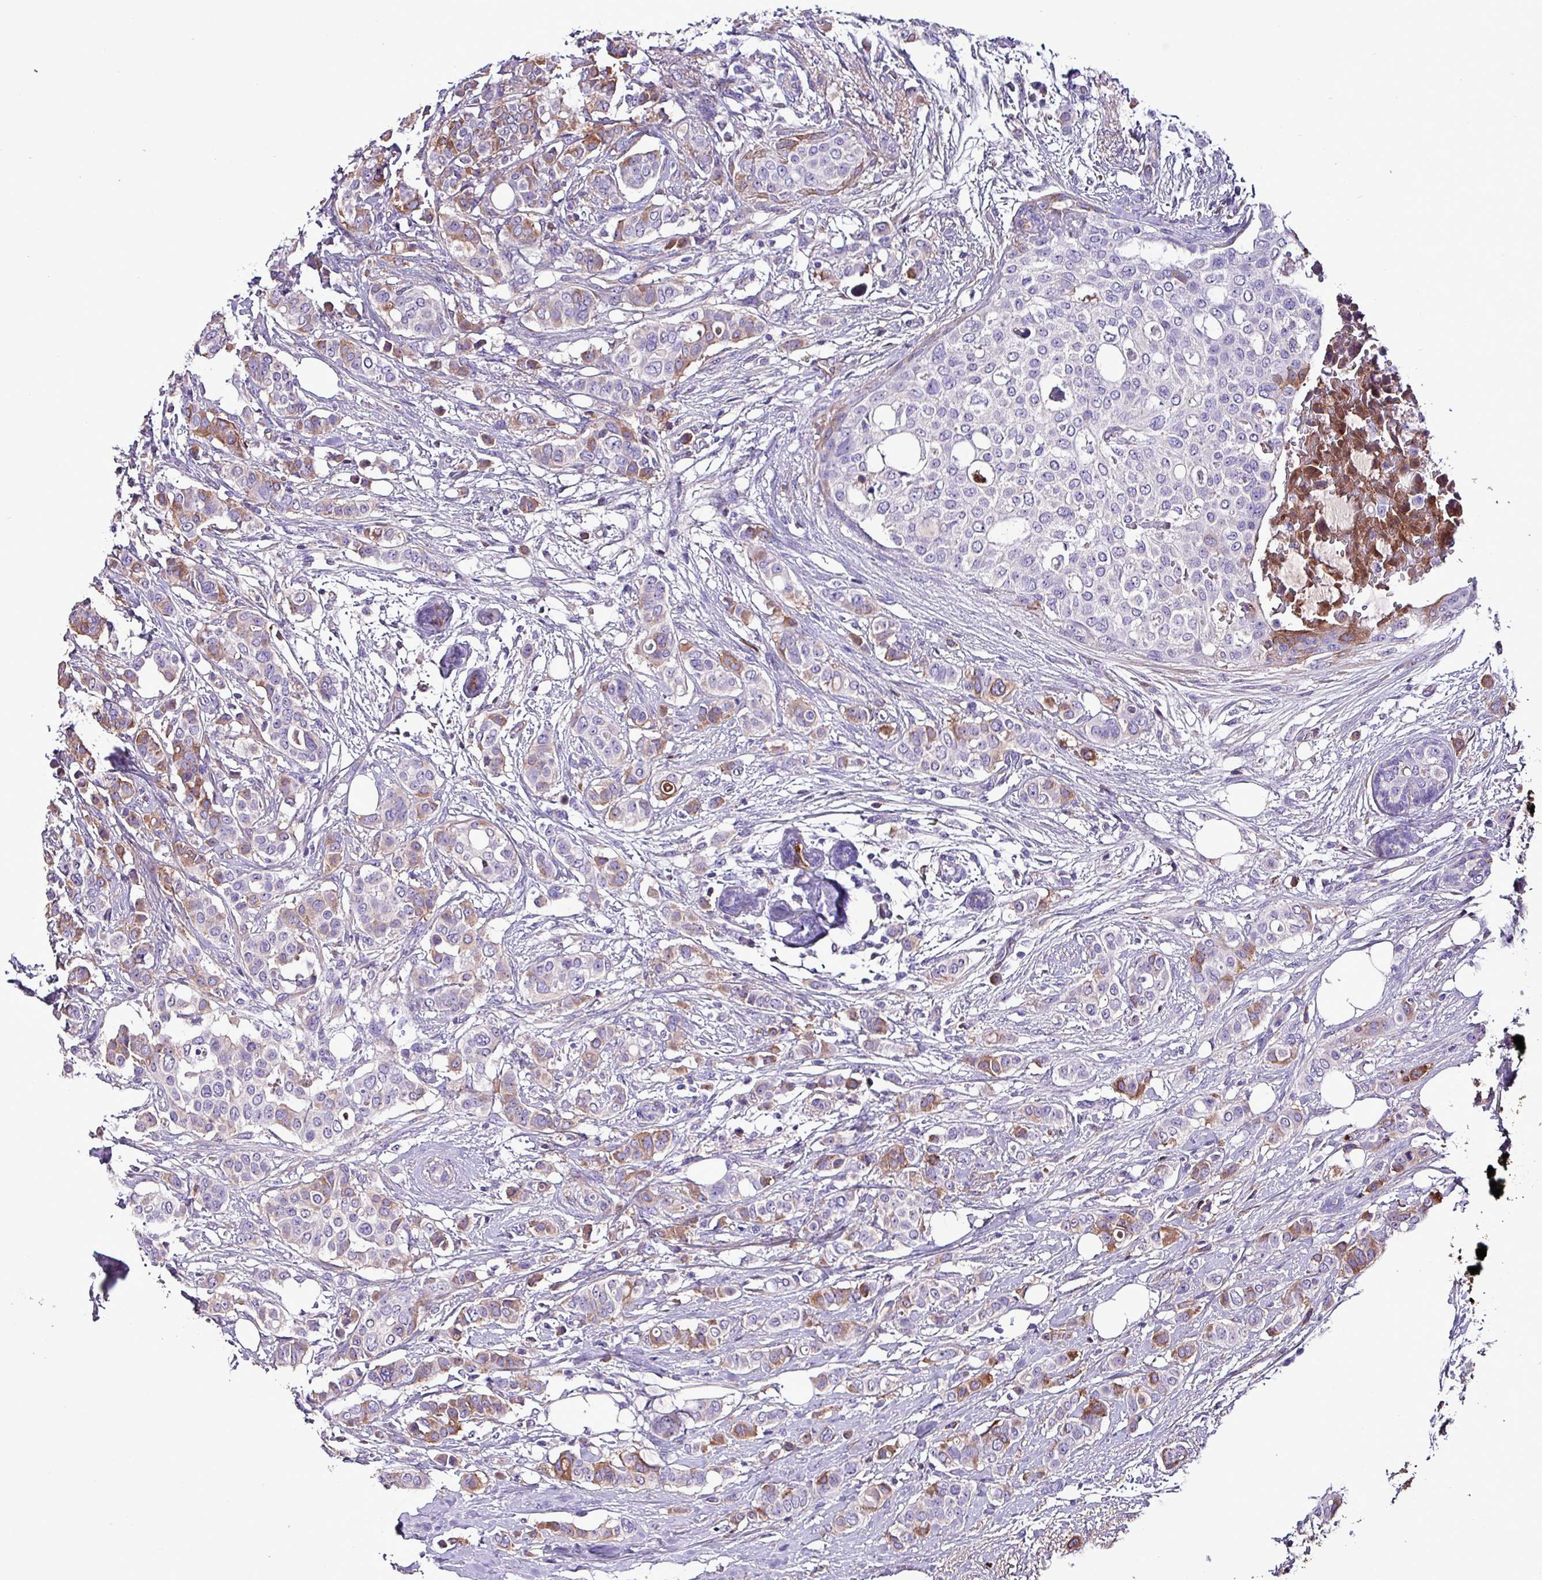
{"staining": {"intensity": "moderate", "quantity": "25%-75%", "location": "cytoplasmic/membranous"}, "tissue": "breast cancer", "cell_type": "Tumor cells", "image_type": "cancer", "snomed": [{"axis": "morphology", "description": "Lobular carcinoma"}, {"axis": "topography", "description": "Breast"}], "caption": "Immunohistochemistry (IHC) (DAB (3,3'-diaminobenzidine)) staining of breast lobular carcinoma displays moderate cytoplasmic/membranous protein expression in approximately 25%-75% of tumor cells. (IHC, brightfield microscopy, high magnification).", "gene": "HP", "patient": {"sex": "female", "age": 51}}